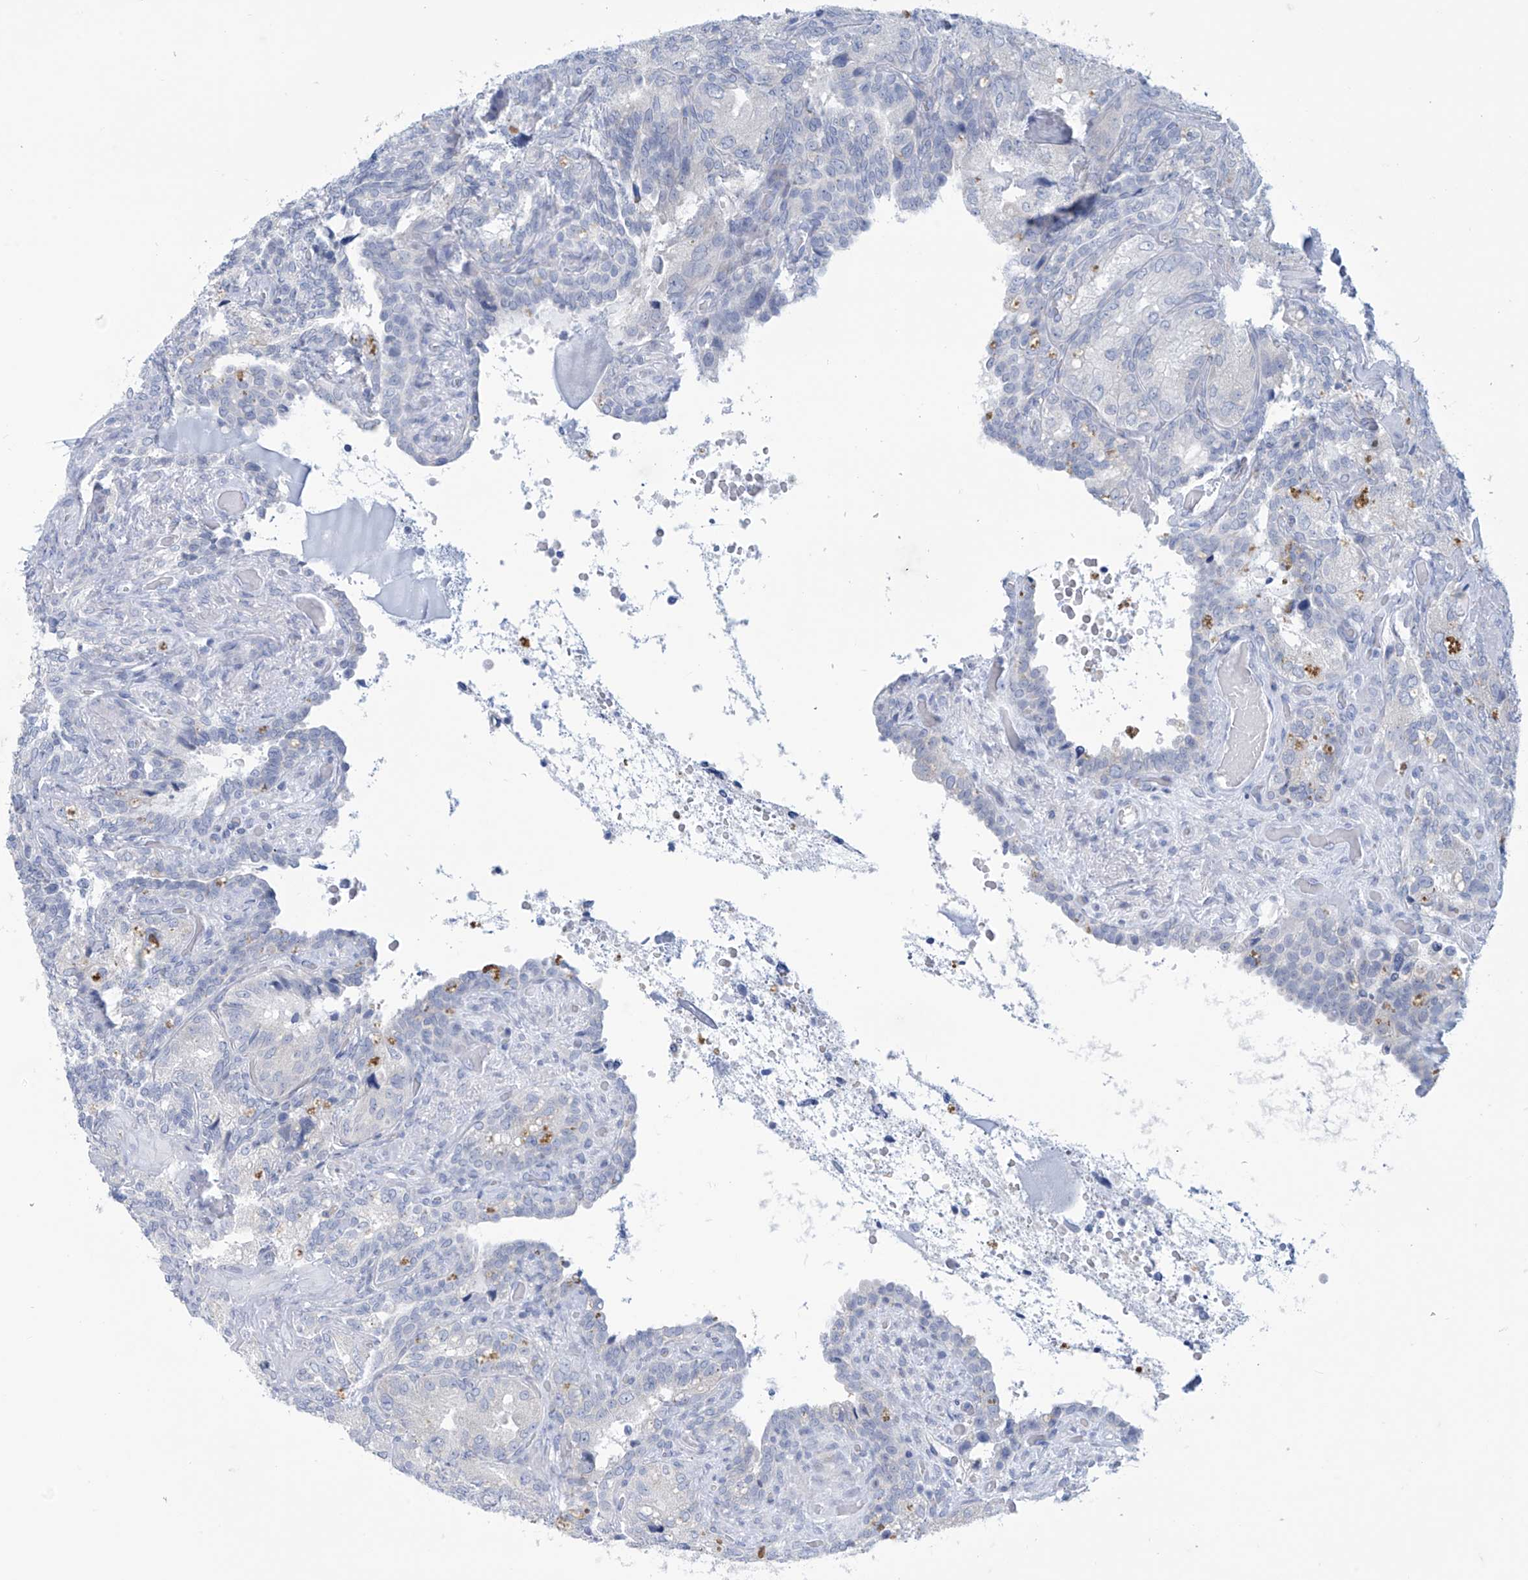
{"staining": {"intensity": "negative", "quantity": "none", "location": "none"}, "tissue": "seminal vesicle", "cell_type": "Glandular cells", "image_type": "normal", "snomed": [{"axis": "morphology", "description": "Normal tissue, NOS"}, {"axis": "topography", "description": "Seminal veicle"}, {"axis": "topography", "description": "Peripheral nerve tissue"}], "caption": "Immunohistochemistry (IHC) of normal seminal vesicle shows no positivity in glandular cells.", "gene": "SLC35A5", "patient": {"sex": "male", "age": 67}}